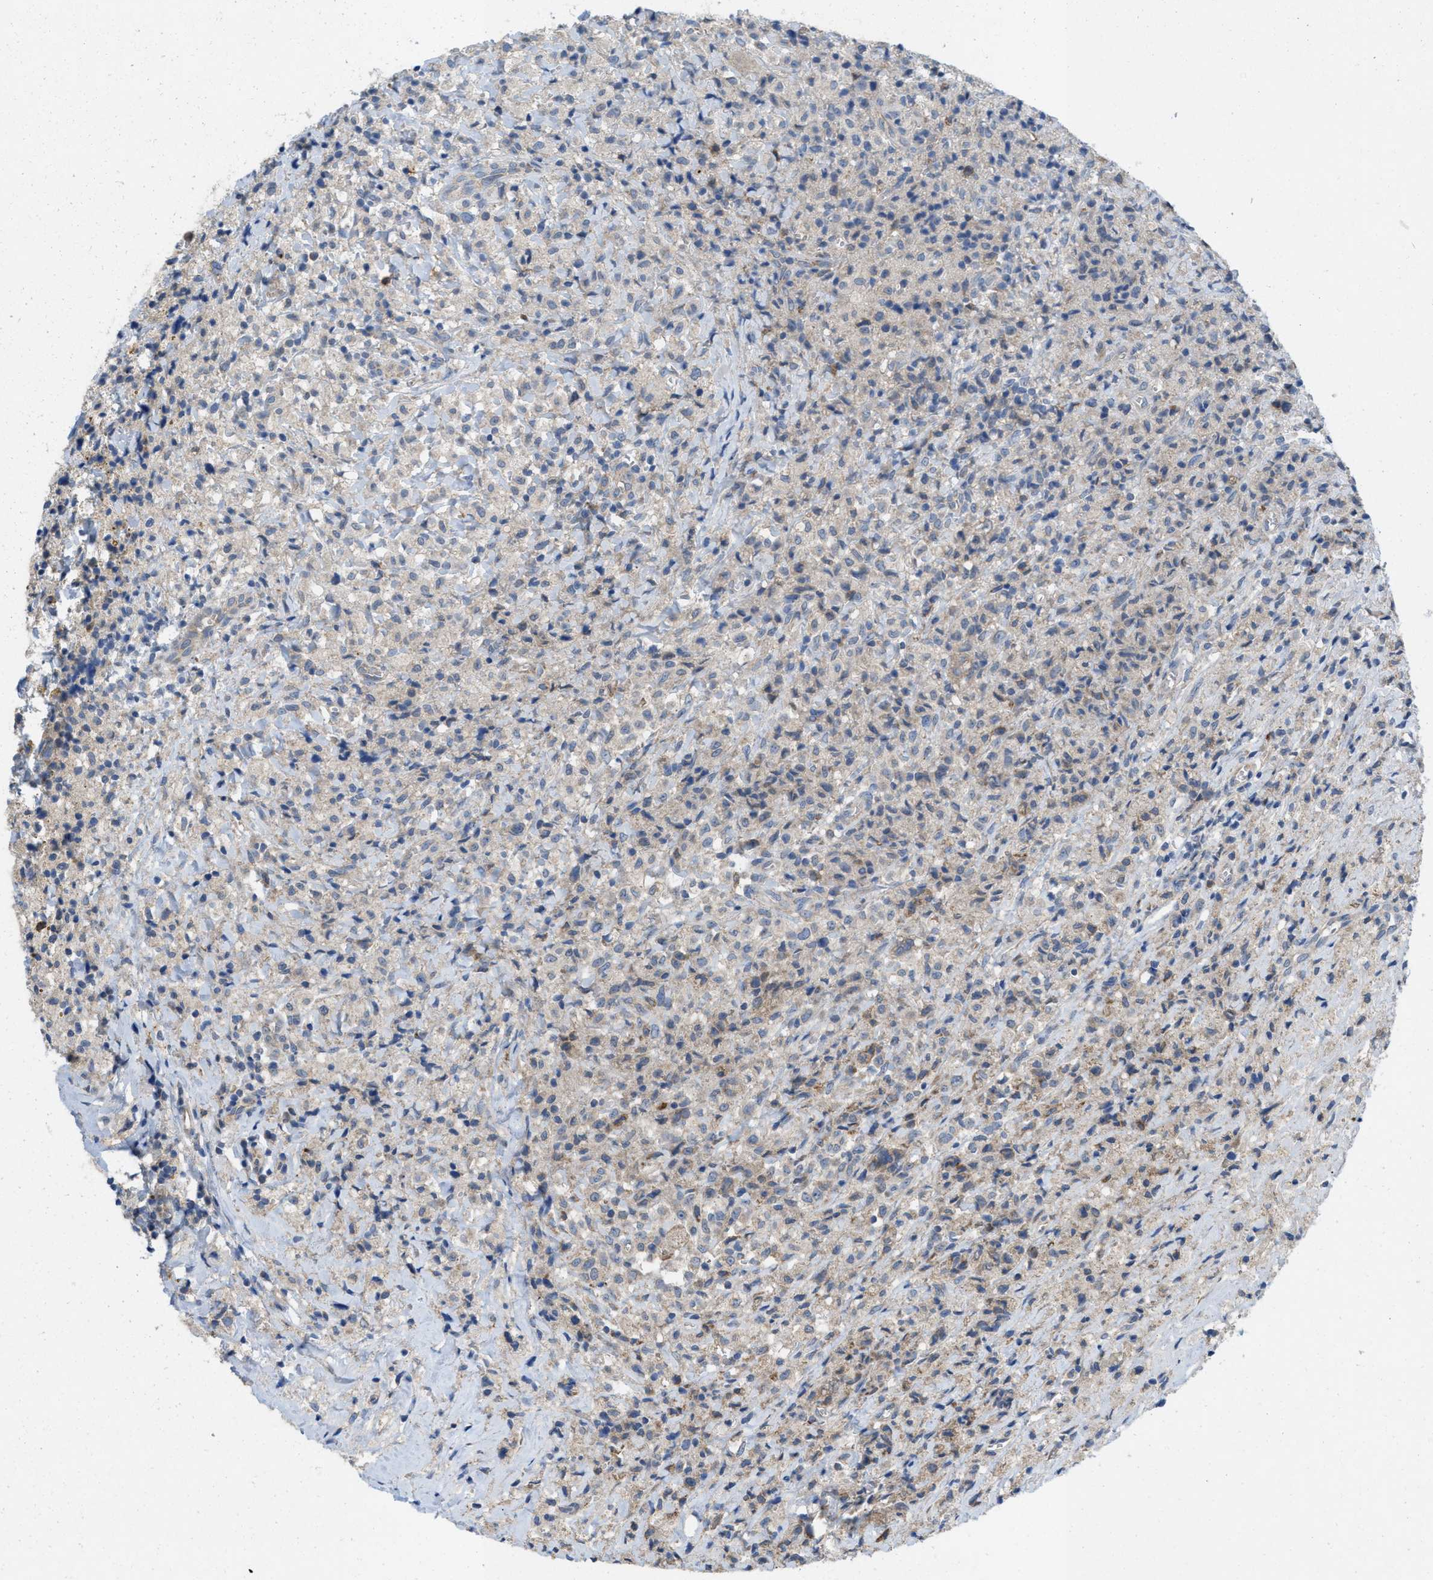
{"staining": {"intensity": "weak", "quantity": "<25%", "location": "cytoplasmic/membranous"}, "tissue": "testis cancer", "cell_type": "Tumor cells", "image_type": "cancer", "snomed": [{"axis": "morphology", "description": "Carcinoma, Embryonal, NOS"}, {"axis": "topography", "description": "Testis"}], "caption": "Tumor cells are negative for brown protein staining in testis cancer (embryonal carcinoma).", "gene": "DYNC2I1", "patient": {"sex": "male", "age": 2}}